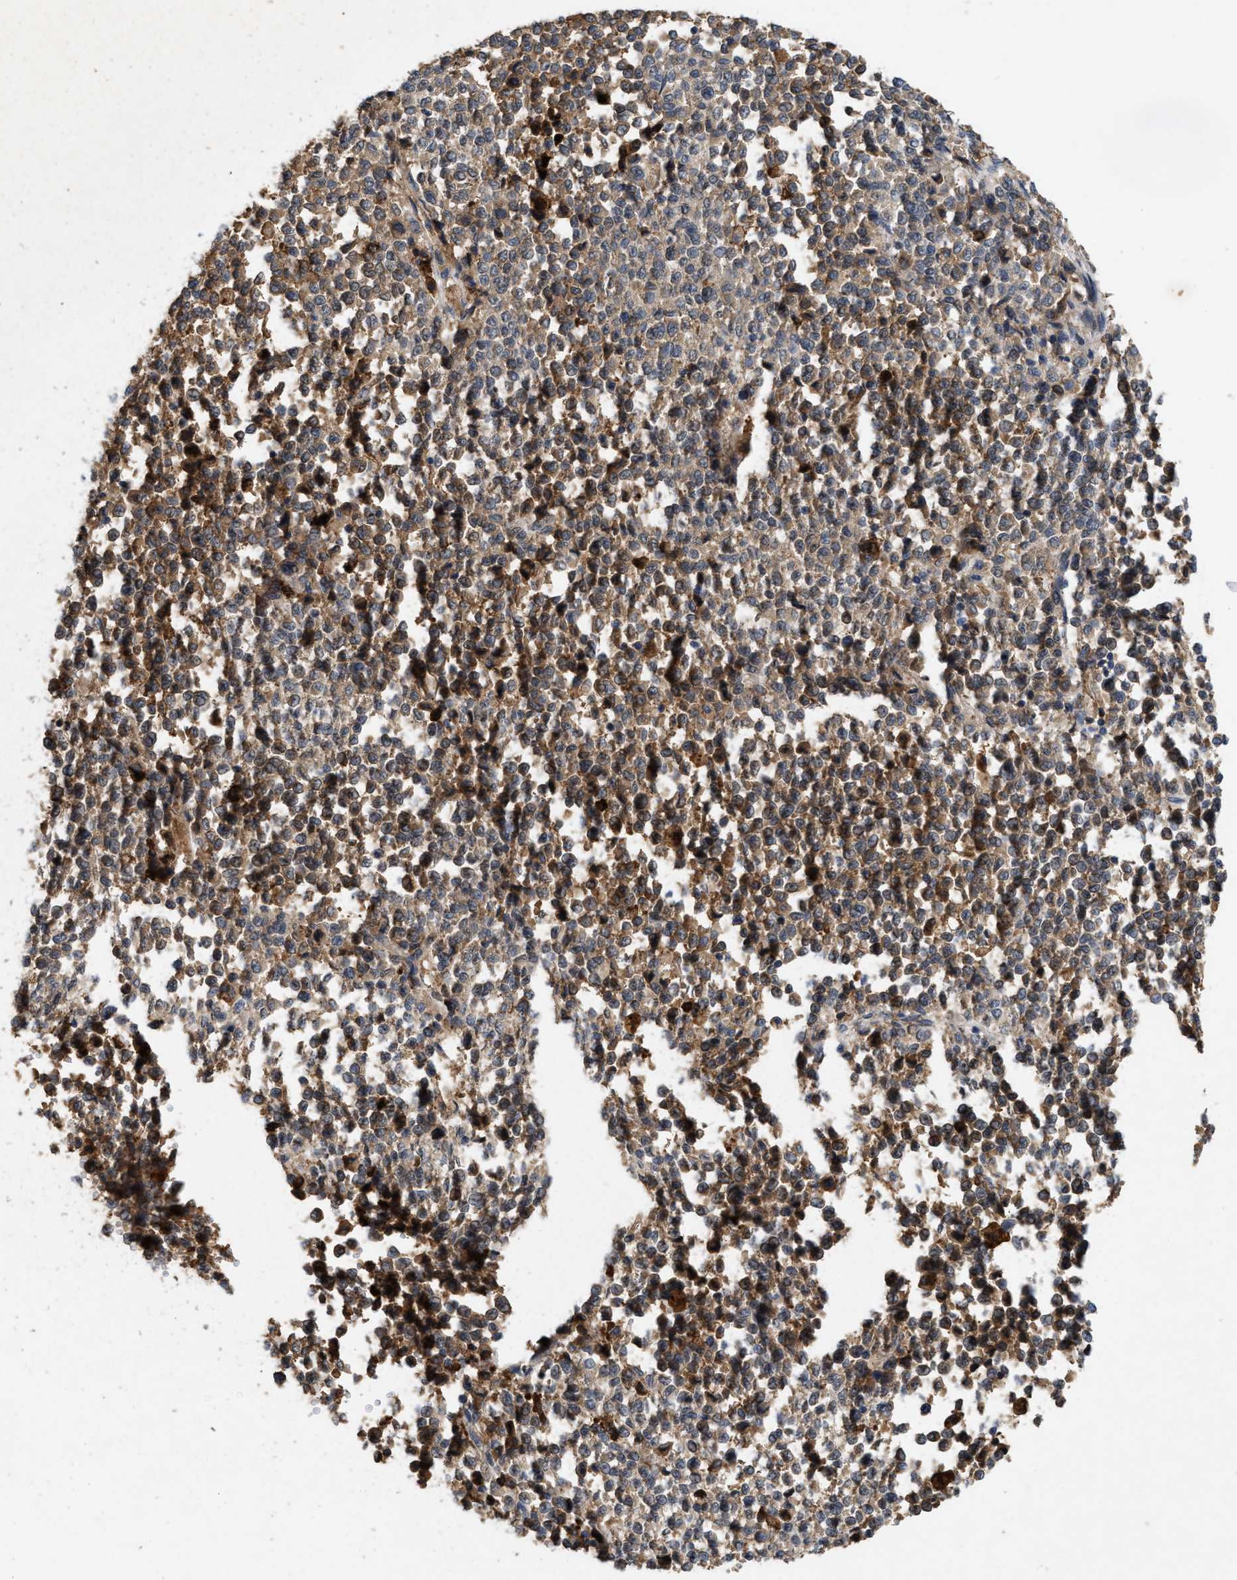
{"staining": {"intensity": "moderate", "quantity": ">75%", "location": "cytoplasmic/membranous"}, "tissue": "melanoma", "cell_type": "Tumor cells", "image_type": "cancer", "snomed": [{"axis": "morphology", "description": "Malignant melanoma, Metastatic site"}, {"axis": "topography", "description": "Pancreas"}], "caption": "This micrograph shows immunohistochemistry (IHC) staining of malignant melanoma (metastatic site), with medium moderate cytoplasmic/membranous positivity in about >75% of tumor cells.", "gene": "LPAR2", "patient": {"sex": "female", "age": 30}}